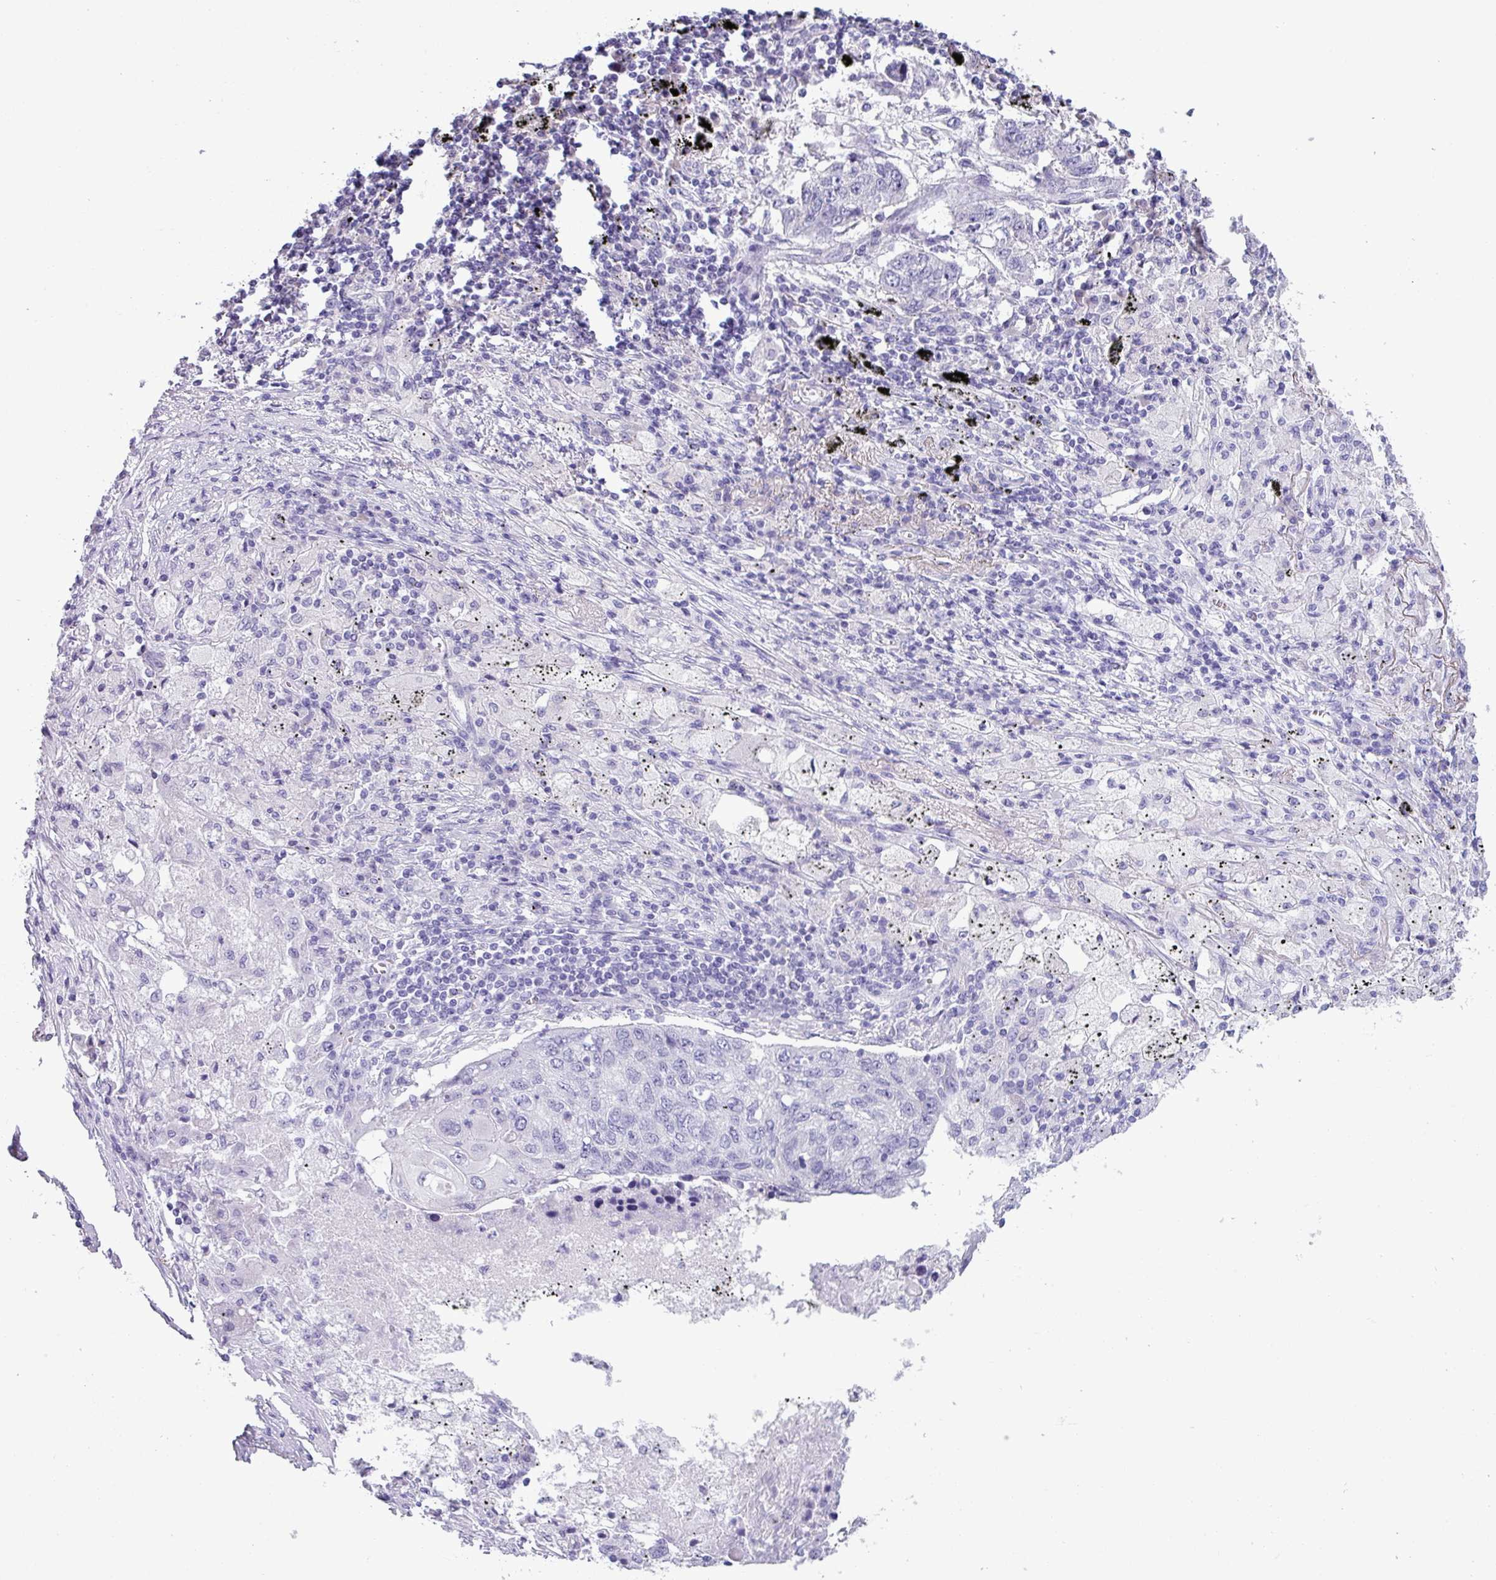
{"staining": {"intensity": "negative", "quantity": "none", "location": "none"}, "tissue": "lung cancer", "cell_type": "Tumor cells", "image_type": "cancer", "snomed": [{"axis": "morphology", "description": "Squamous cell carcinoma, NOS"}, {"axis": "topography", "description": "Lung"}], "caption": "IHC image of lung cancer stained for a protein (brown), which demonstrates no staining in tumor cells.", "gene": "C20orf27", "patient": {"sex": "female", "age": 63}}